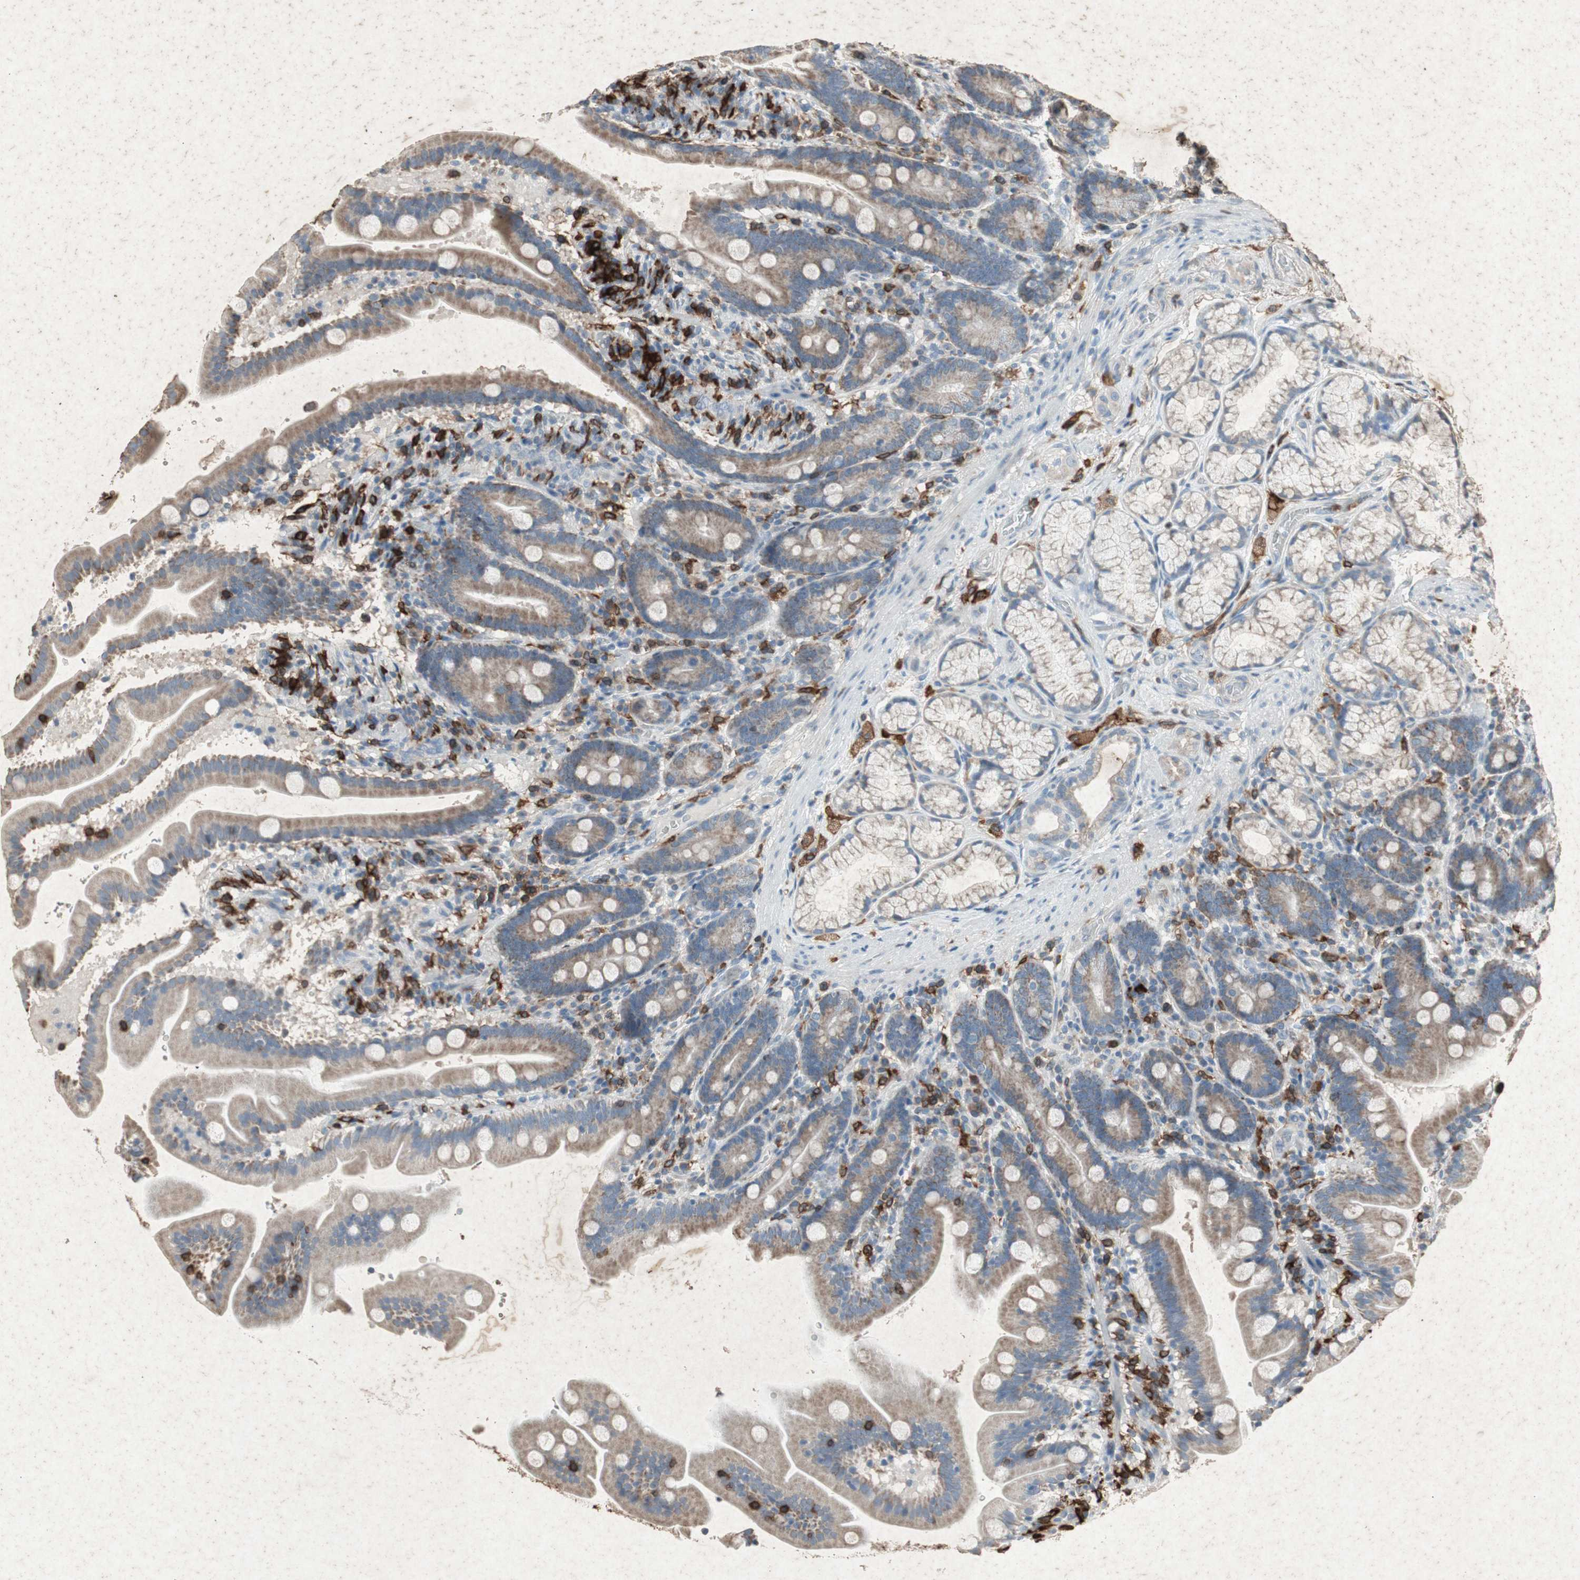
{"staining": {"intensity": "weak", "quantity": ">75%", "location": "cytoplasmic/membranous"}, "tissue": "duodenum", "cell_type": "Glandular cells", "image_type": "normal", "snomed": [{"axis": "morphology", "description": "Normal tissue, NOS"}, {"axis": "topography", "description": "Duodenum"}], "caption": "Normal duodenum demonstrates weak cytoplasmic/membranous staining in about >75% of glandular cells (IHC, brightfield microscopy, high magnification)..", "gene": "TYROBP", "patient": {"sex": "male", "age": 54}}